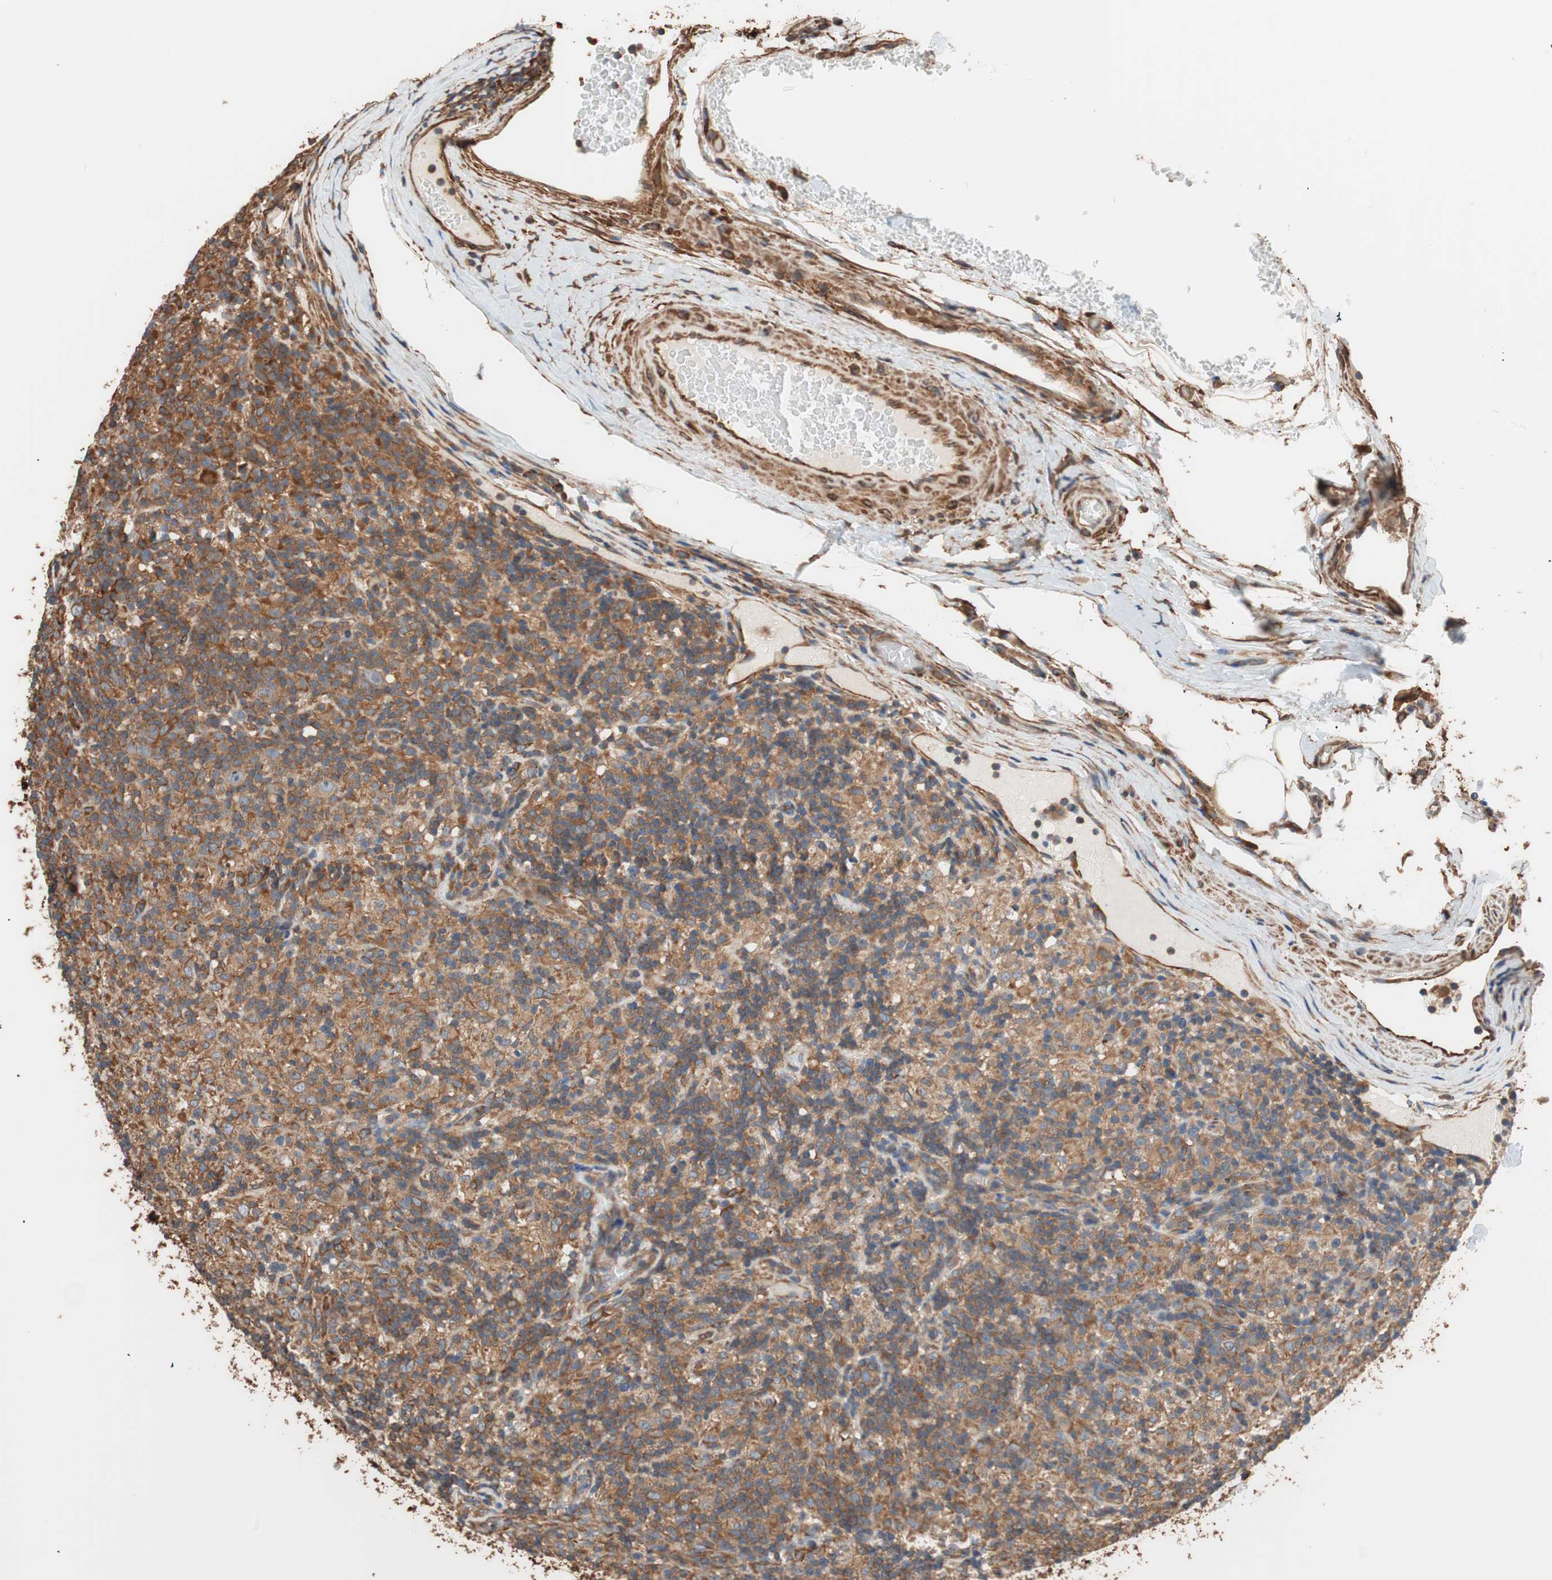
{"staining": {"intensity": "strong", "quantity": ">75%", "location": "cytoplasmic/membranous"}, "tissue": "lymphoma", "cell_type": "Tumor cells", "image_type": "cancer", "snomed": [{"axis": "morphology", "description": "Hodgkin's disease, NOS"}, {"axis": "topography", "description": "Lymph node"}], "caption": "Immunohistochemical staining of Hodgkin's disease reveals high levels of strong cytoplasmic/membranous protein expression in approximately >75% of tumor cells. The staining was performed using DAB to visualize the protein expression in brown, while the nuclei were stained in blue with hematoxylin (Magnification: 20x).", "gene": "GPSM2", "patient": {"sex": "male", "age": 70}}